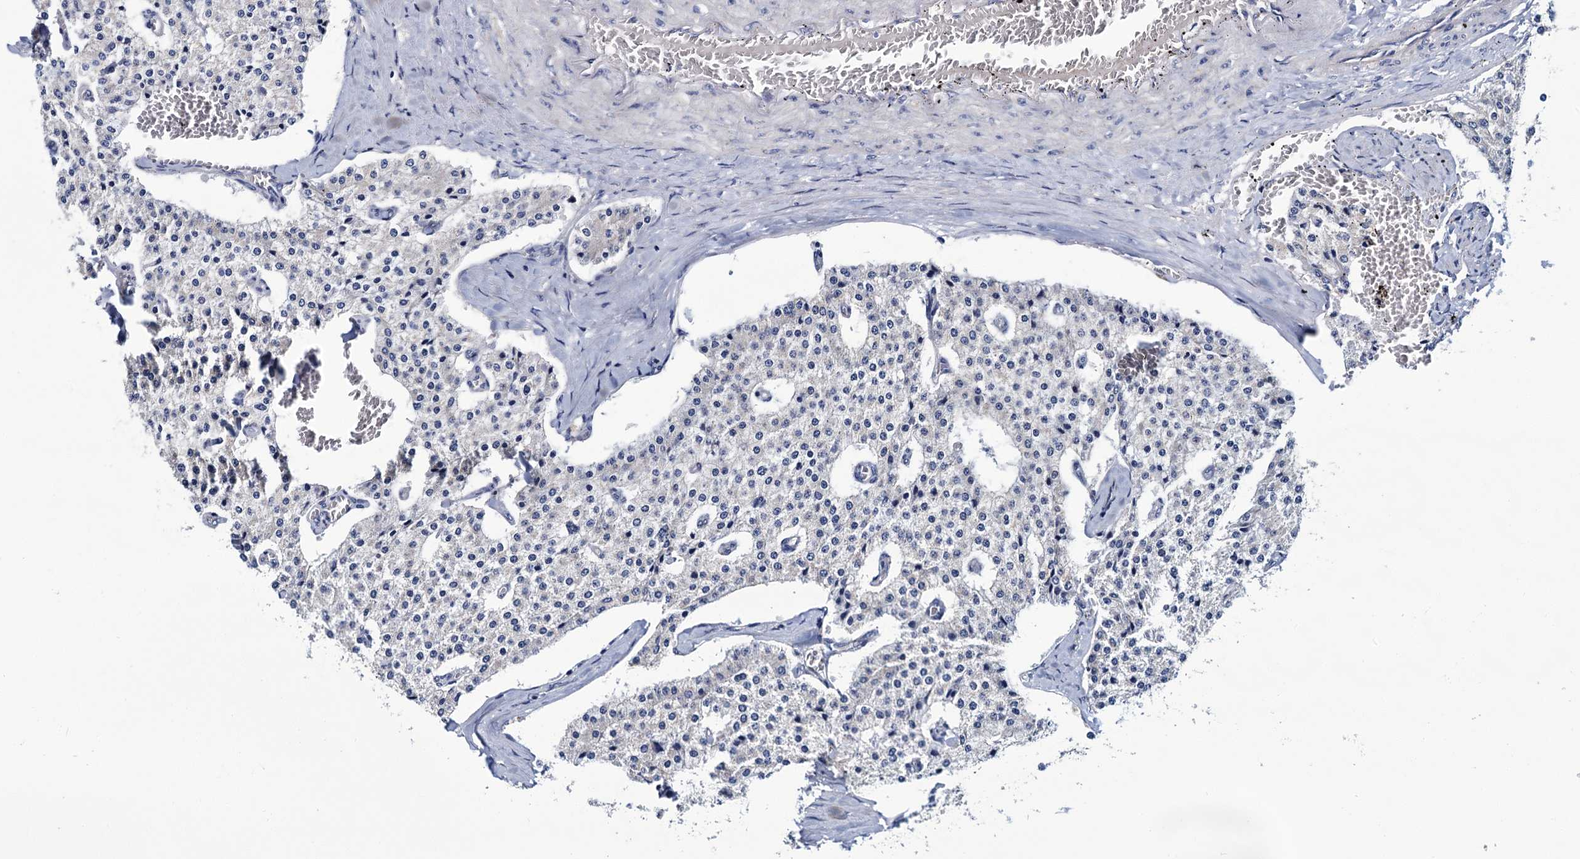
{"staining": {"intensity": "negative", "quantity": "none", "location": "none"}, "tissue": "carcinoid", "cell_type": "Tumor cells", "image_type": "cancer", "snomed": [{"axis": "morphology", "description": "Carcinoid, malignant, NOS"}, {"axis": "topography", "description": "Colon"}], "caption": "Protein analysis of carcinoid (malignant) exhibits no significant staining in tumor cells. (DAB (3,3'-diaminobenzidine) immunohistochemistry (IHC) with hematoxylin counter stain).", "gene": "CEP295", "patient": {"sex": "female", "age": 52}}